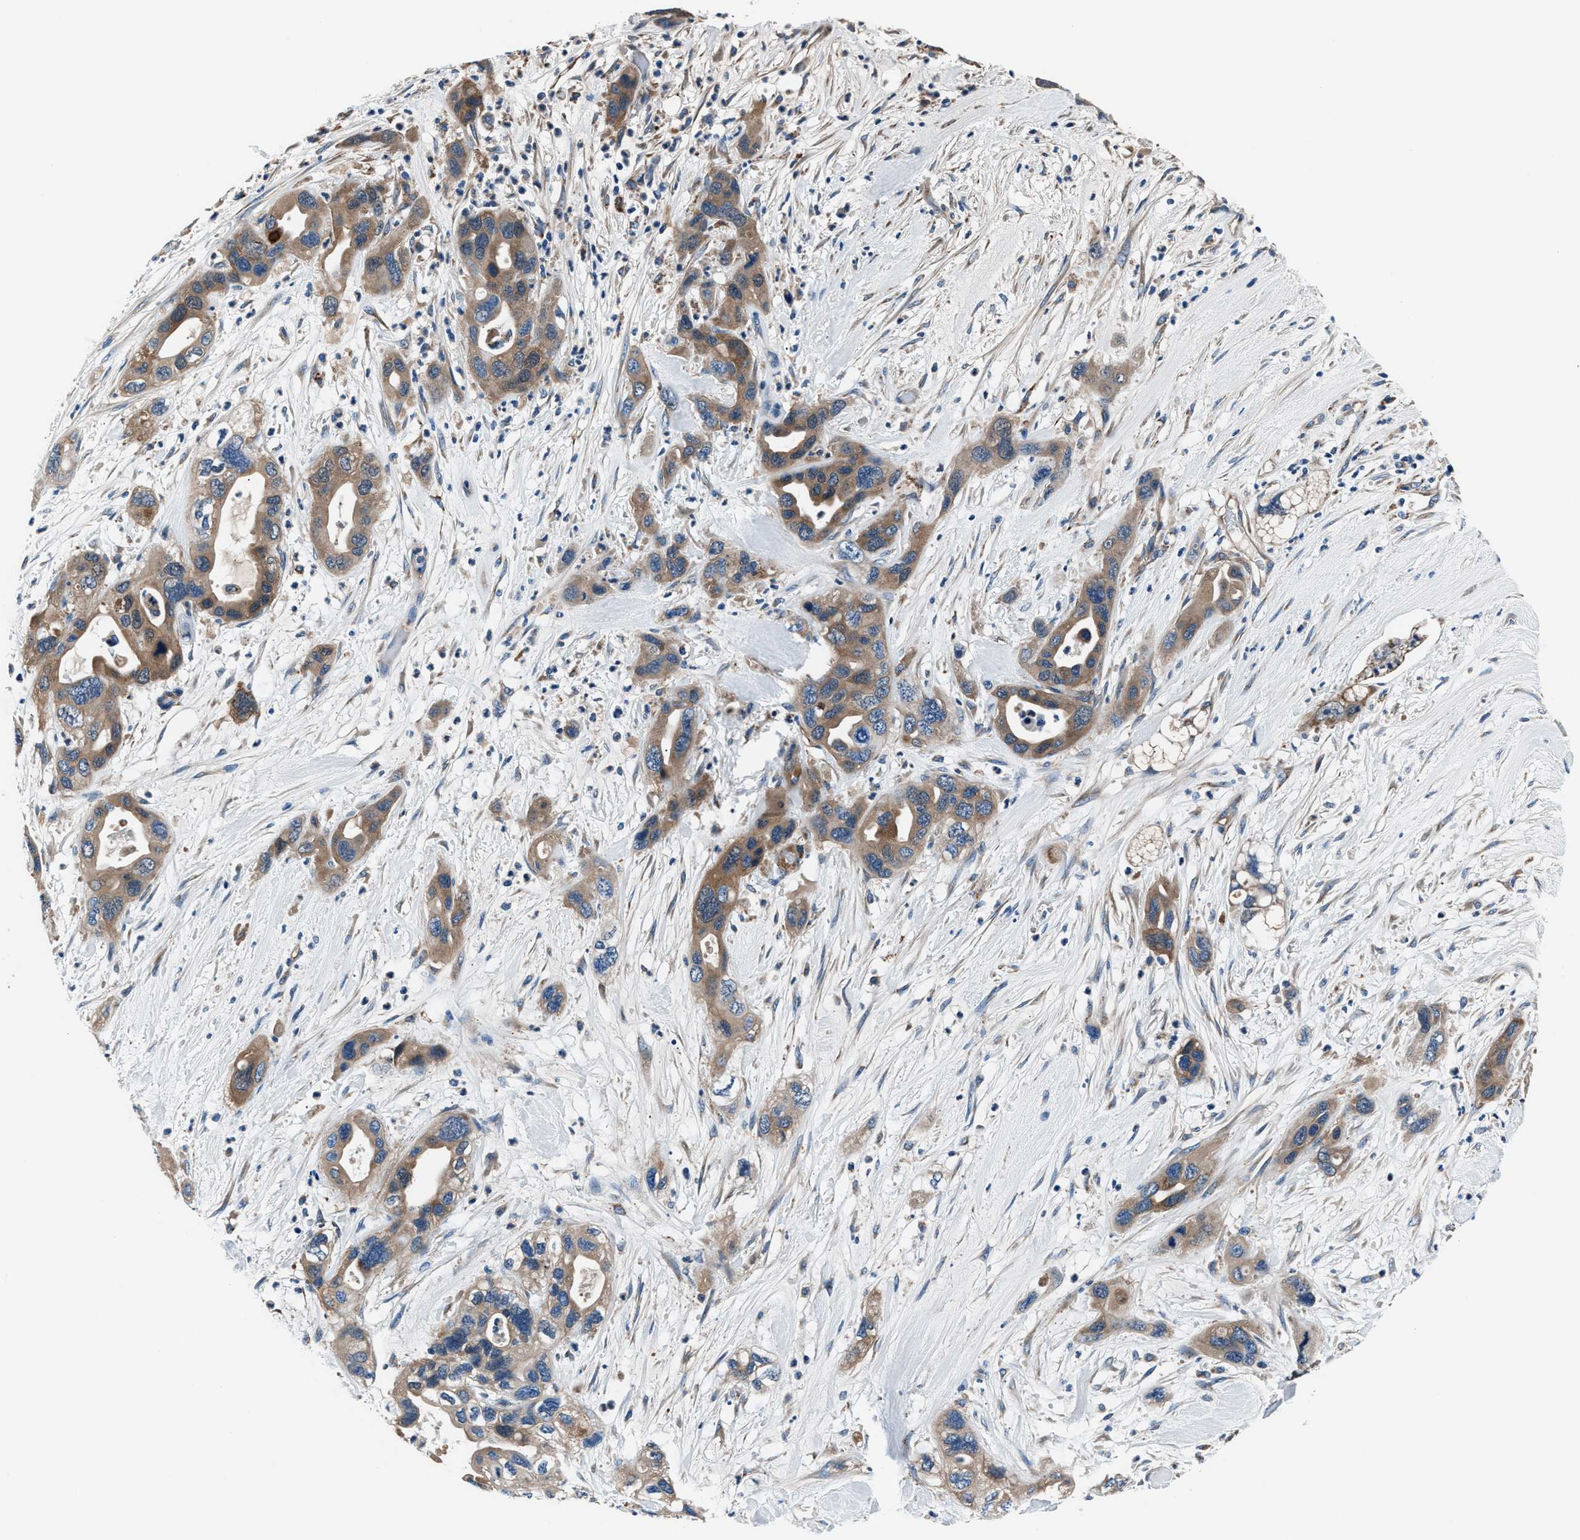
{"staining": {"intensity": "moderate", "quantity": ">75%", "location": "cytoplasmic/membranous"}, "tissue": "pancreatic cancer", "cell_type": "Tumor cells", "image_type": "cancer", "snomed": [{"axis": "morphology", "description": "Adenocarcinoma, NOS"}, {"axis": "topography", "description": "Pancreas"}], "caption": "Human pancreatic adenocarcinoma stained with a brown dye demonstrates moderate cytoplasmic/membranous positive staining in about >75% of tumor cells.", "gene": "PRTFDC1", "patient": {"sex": "female", "age": 71}}